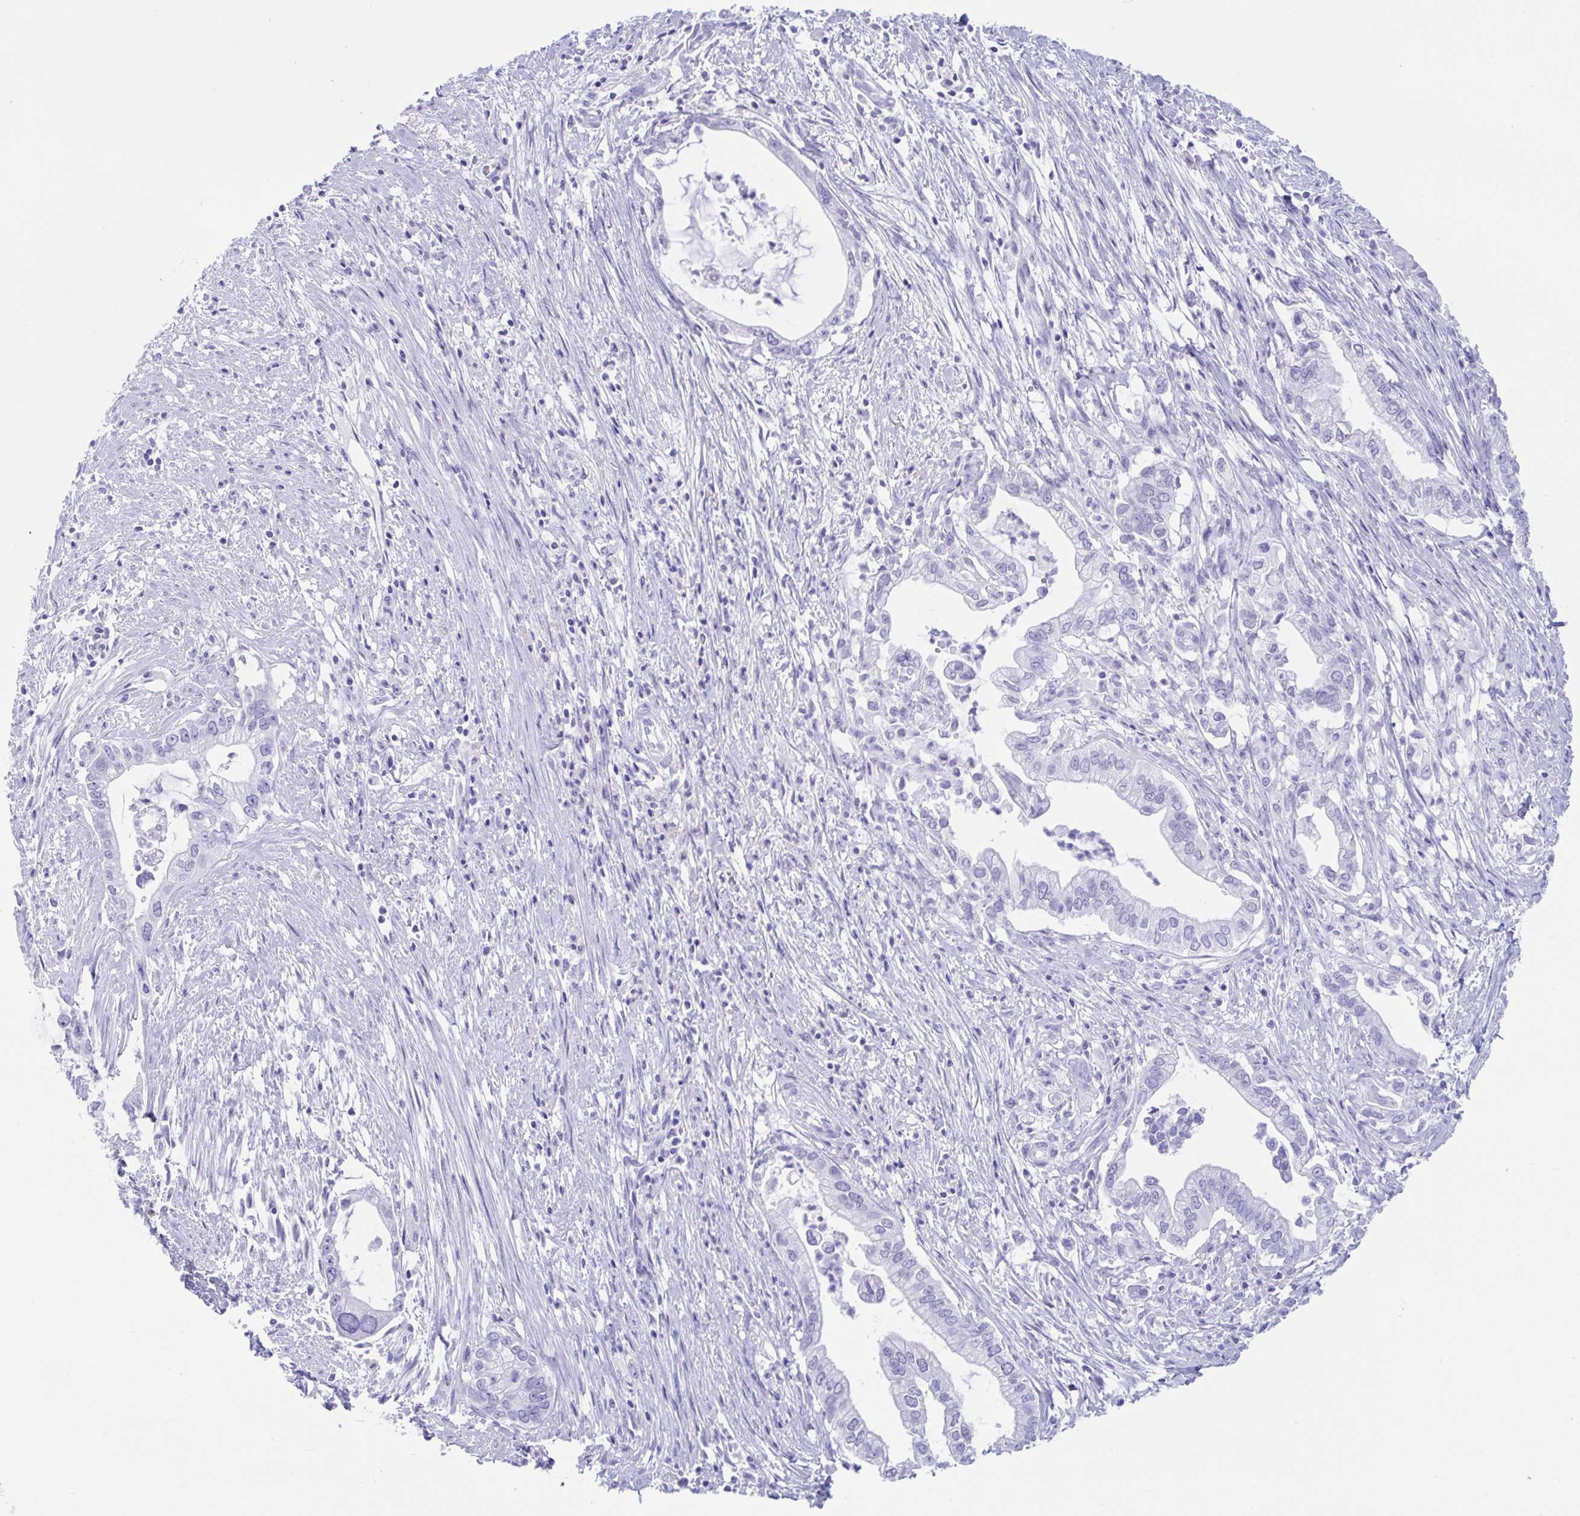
{"staining": {"intensity": "negative", "quantity": "none", "location": "none"}, "tissue": "pancreatic cancer", "cell_type": "Tumor cells", "image_type": "cancer", "snomed": [{"axis": "morphology", "description": "Adenocarcinoma, NOS"}, {"axis": "topography", "description": "Pancreas"}], "caption": "Immunohistochemistry image of neoplastic tissue: human pancreatic cancer stained with DAB demonstrates no significant protein expression in tumor cells.", "gene": "TMEM35A", "patient": {"sex": "male", "age": 70}}